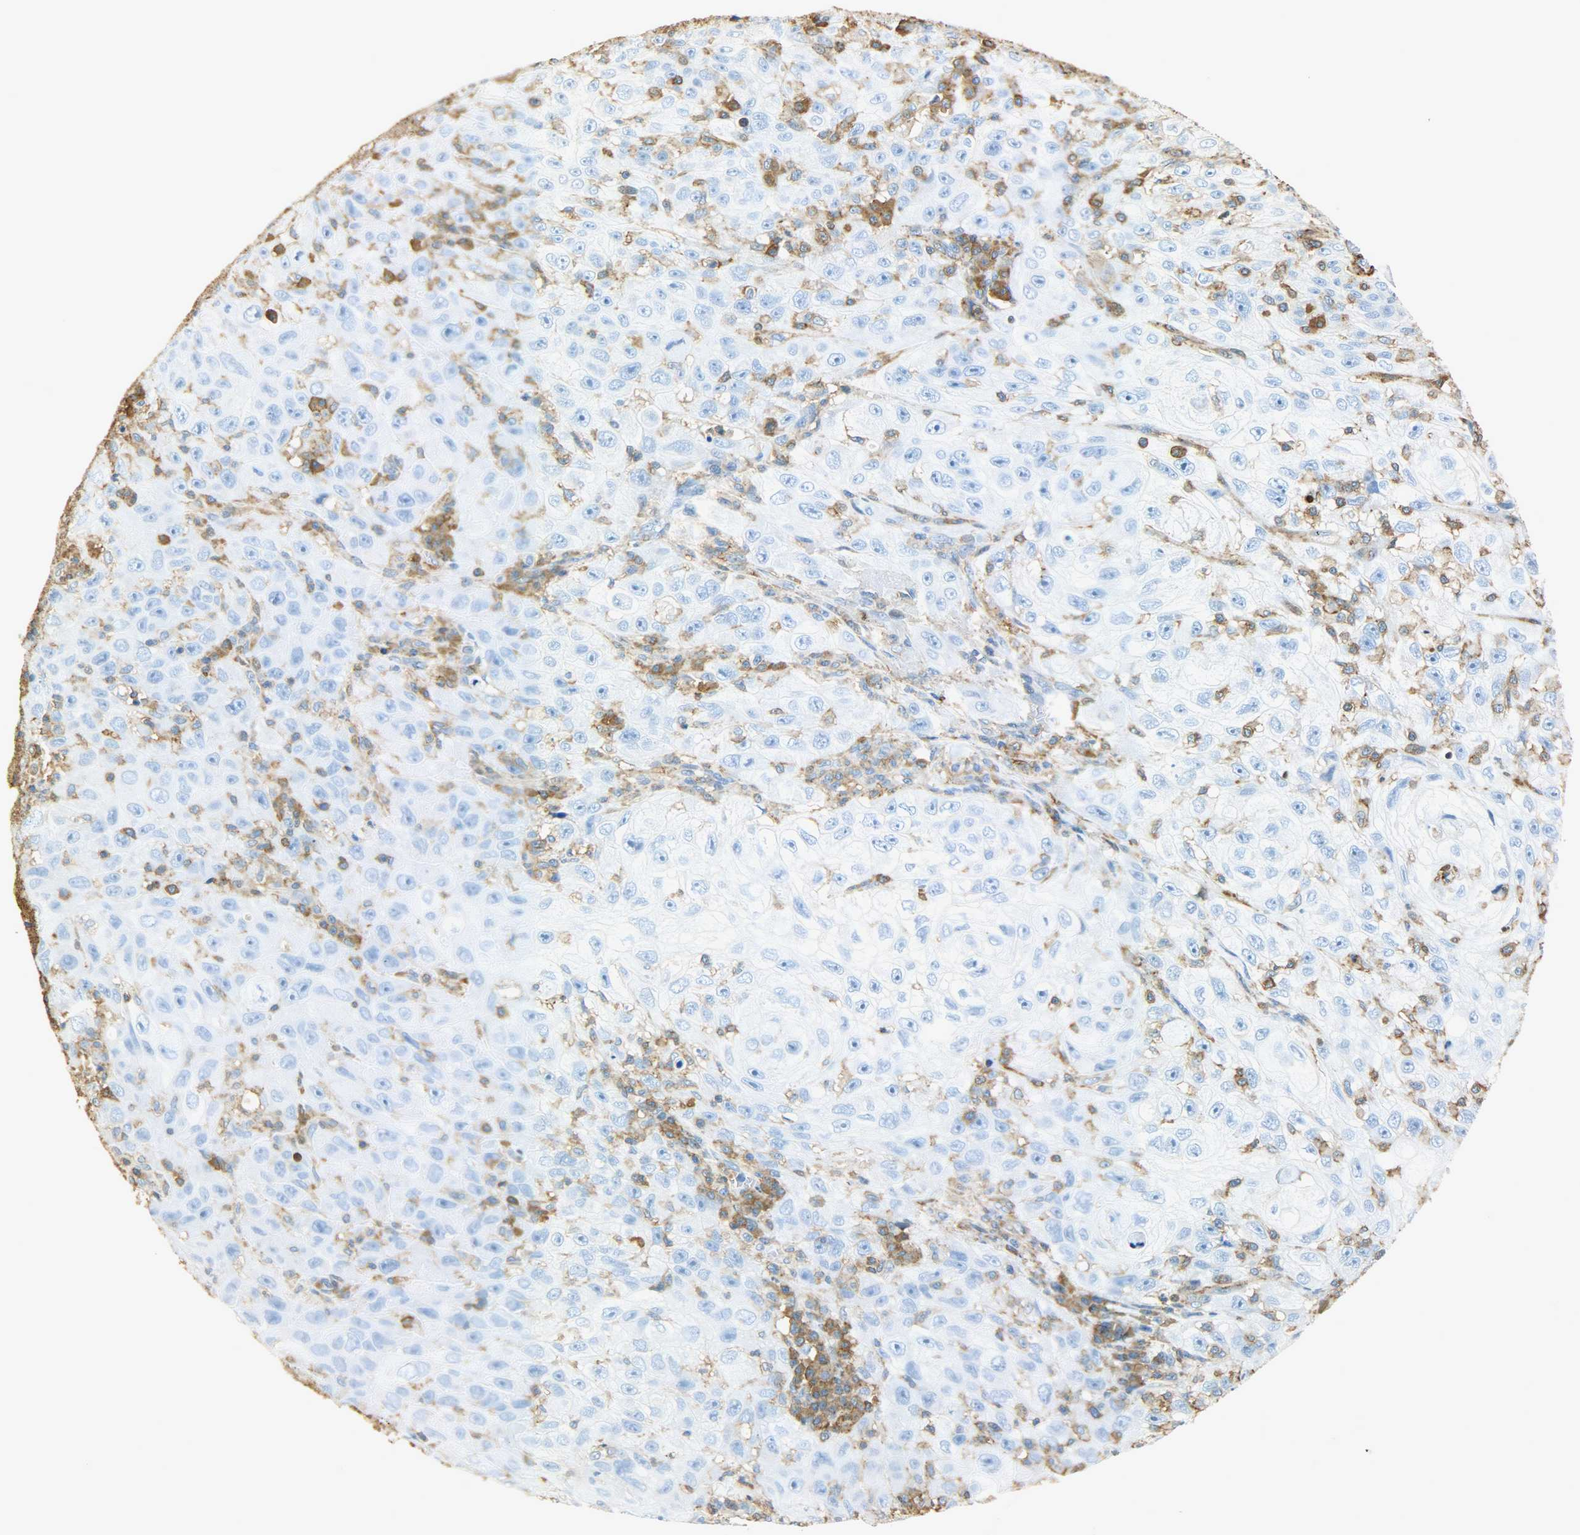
{"staining": {"intensity": "moderate", "quantity": "<25%", "location": "cytoplasmic/membranous"}, "tissue": "skin cancer", "cell_type": "Tumor cells", "image_type": "cancer", "snomed": [{"axis": "morphology", "description": "Squamous cell carcinoma, NOS"}, {"axis": "topography", "description": "Skin"}], "caption": "IHC image of squamous cell carcinoma (skin) stained for a protein (brown), which demonstrates low levels of moderate cytoplasmic/membranous staining in approximately <25% of tumor cells.", "gene": "ANXA6", "patient": {"sex": "male", "age": 75}}